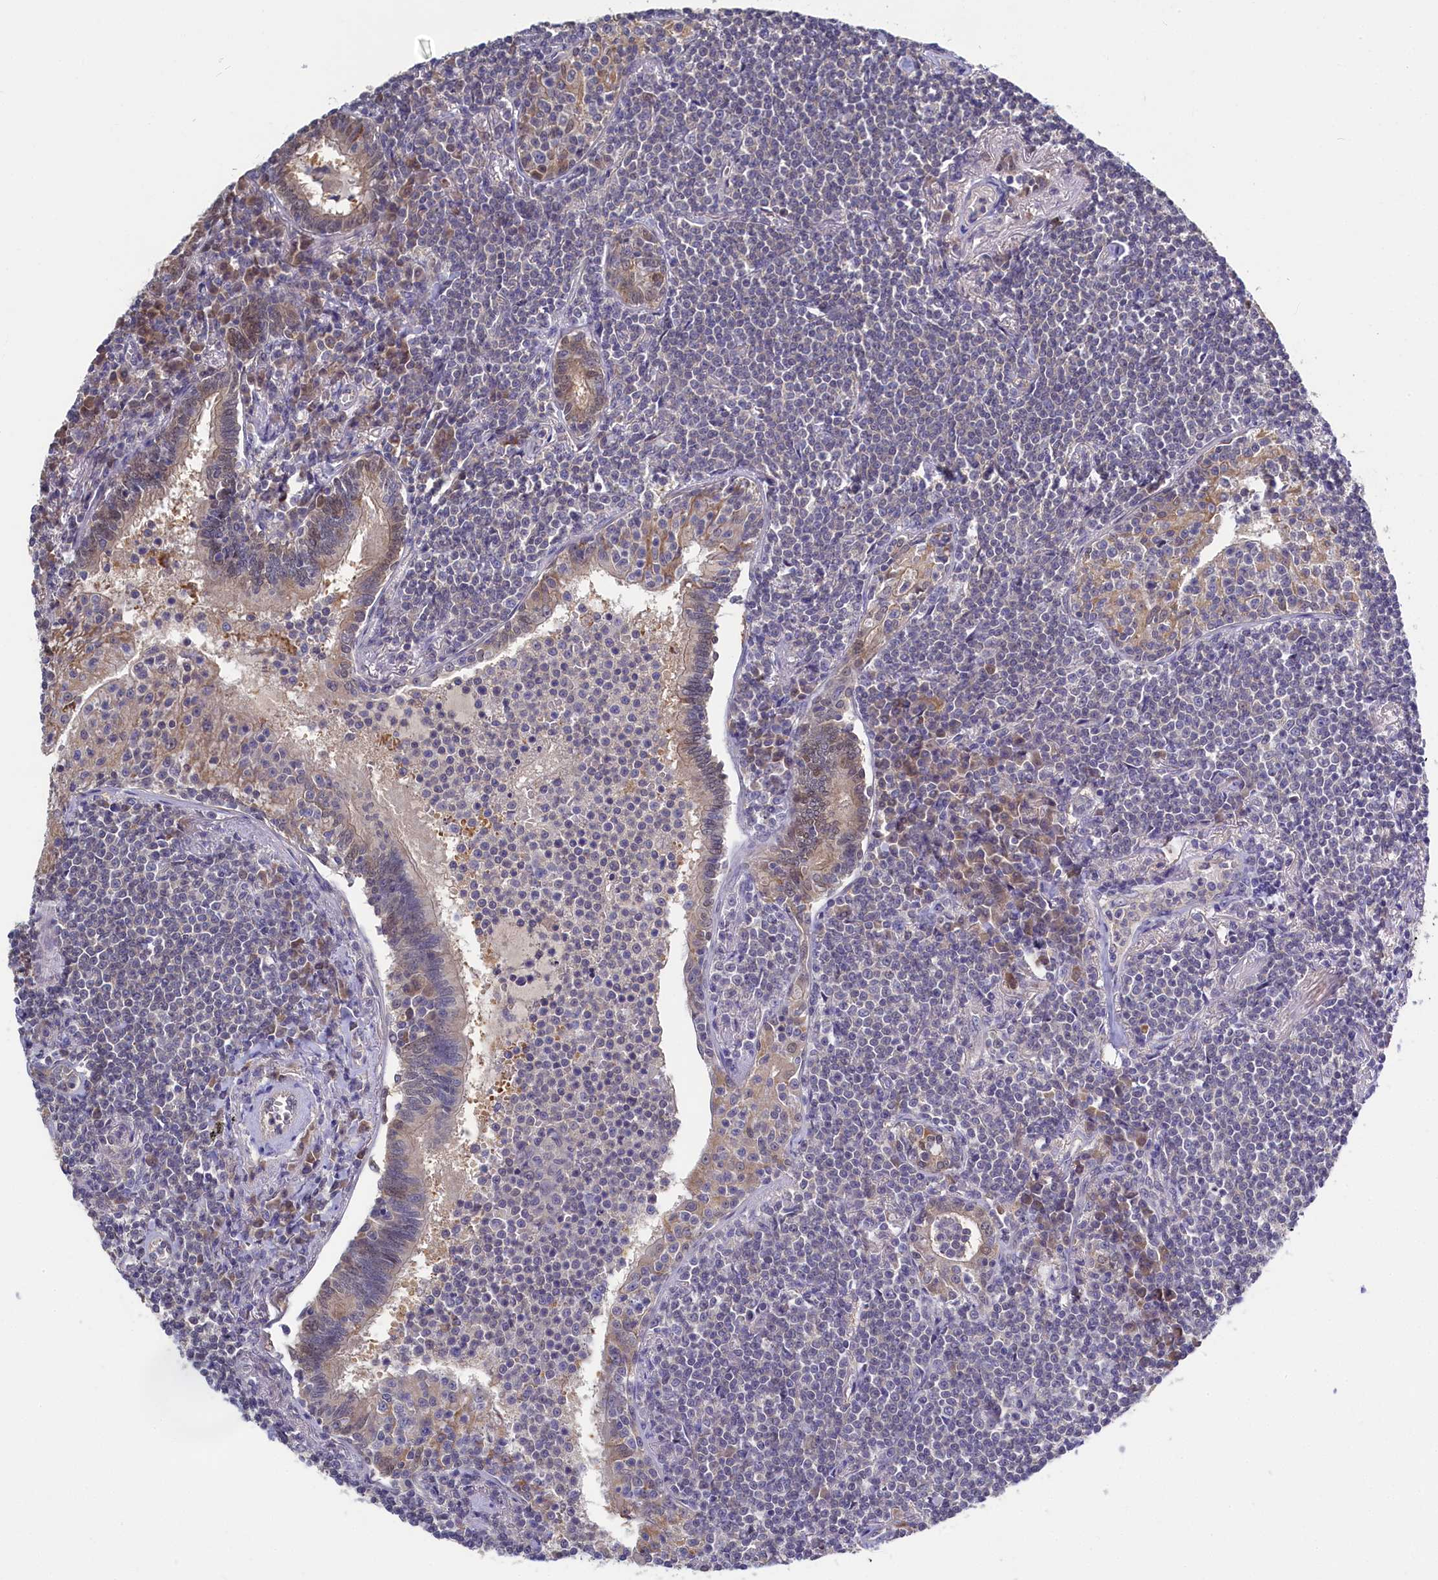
{"staining": {"intensity": "negative", "quantity": "none", "location": "none"}, "tissue": "lymphoma", "cell_type": "Tumor cells", "image_type": "cancer", "snomed": [{"axis": "morphology", "description": "Malignant lymphoma, non-Hodgkin's type, Low grade"}, {"axis": "topography", "description": "Lung"}], "caption": "This histopathology image is of lymphoma stained with immunohistochemistry to label a protein in brown with the nuclei are counter-stained blue. There is no positivity in tumor cells. The staining is performed using DAB brown chromogen with nuclei counter-stained in using hematoxylin.", "gene": "C11orf54", "patient": {"sex": "female", "age": 71}}